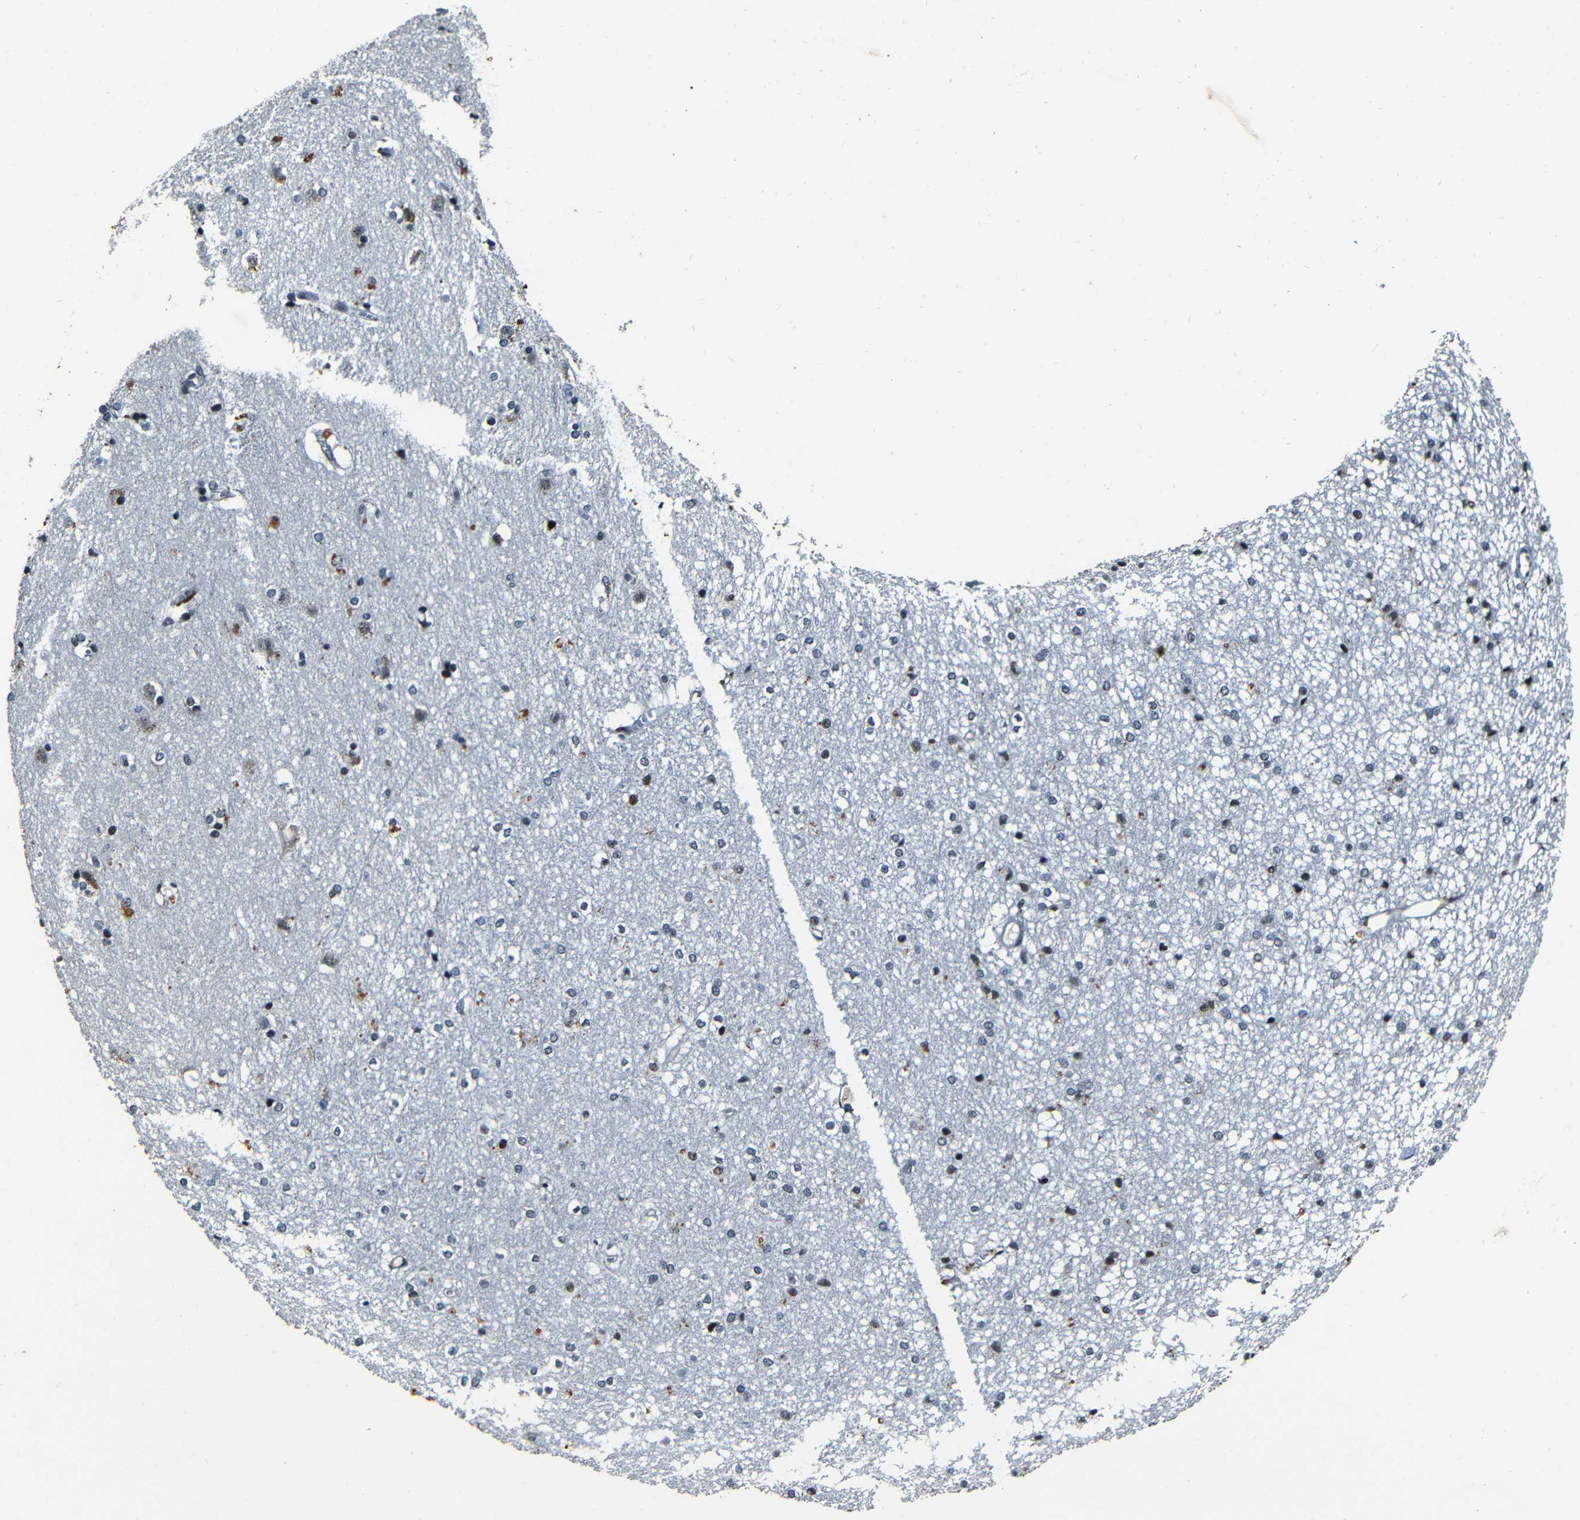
{"staining": {"intensity": "moderate", "quantity": "25%-75%", "location": "cytoplasmic/membranous,nuclear"}, "tissue": "caudate", "cell_type": "Glial cells", "image_type": "normal", "snomed": [{"axis": "morphology", "description": "Normal tissue, NOS"}, {"axis": "topography", "description": "Lateral ventricle wall"}], "caption": "Protein analysis of unremarkable caudate displays moderate cytoplasmic/membranous,nuclear staining in approximately 25%-75% of glial cells.", "gene": "FOXD4L1", "patient": {"sex": "female", "age": 19}}